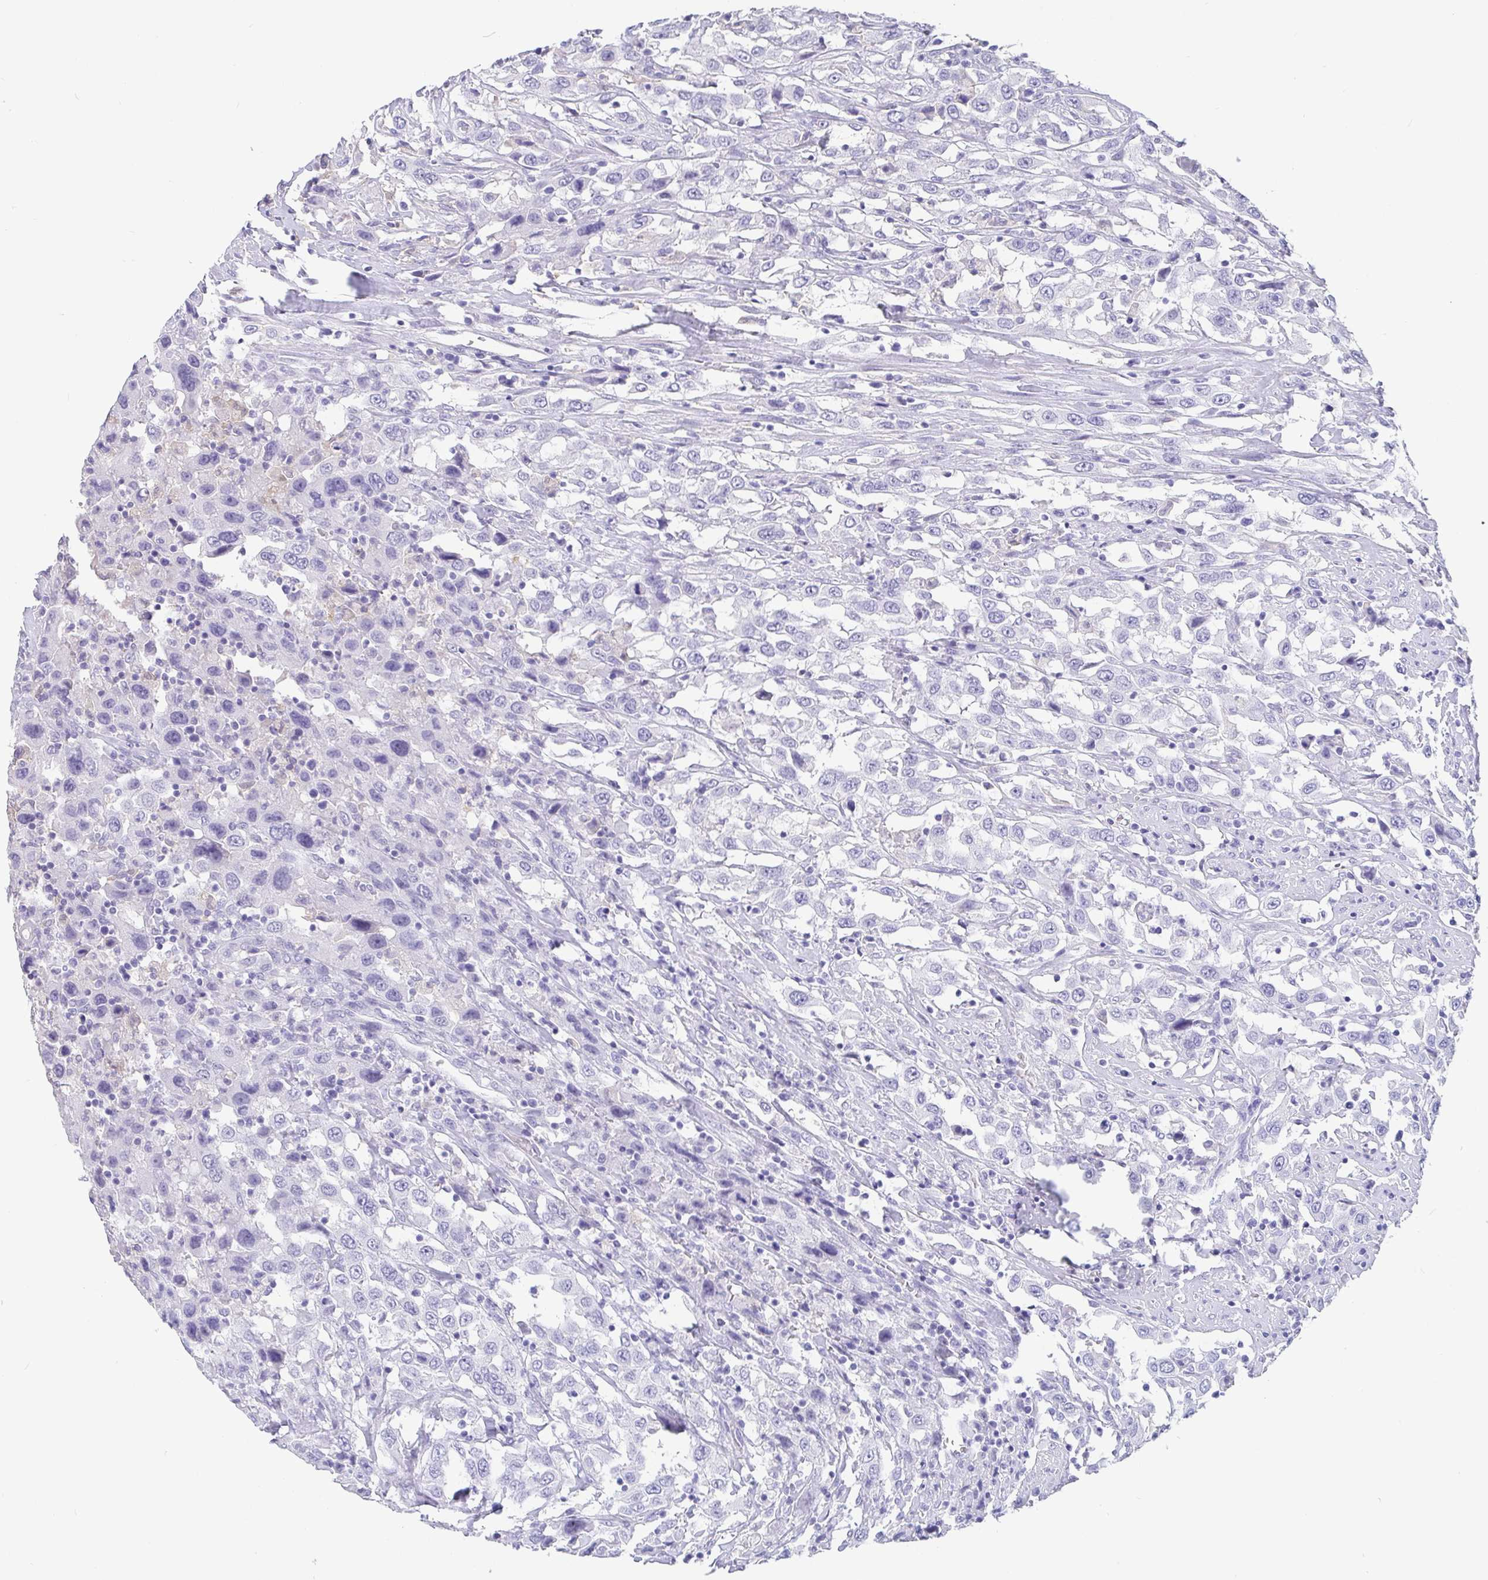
{"staining": {"intensity": "negative", "quantity": "none", "location": "none"}, "tissue": "urothelial cancer", "cell_type": "Tumor cells", "image_type": "cancer", "snomed": [{"axis": "morphology", "description": "Urothelial carcinoma, High grade"}, {"axis": "topography", "description": "Urinary bladder"}], "caption": "This is an IHC photomicrograph of high-grade urothelial carcinoma. There is no positivity in tumor cells.", "gene": "IDH1", "patient": {"sex": "male", "age": 61}}